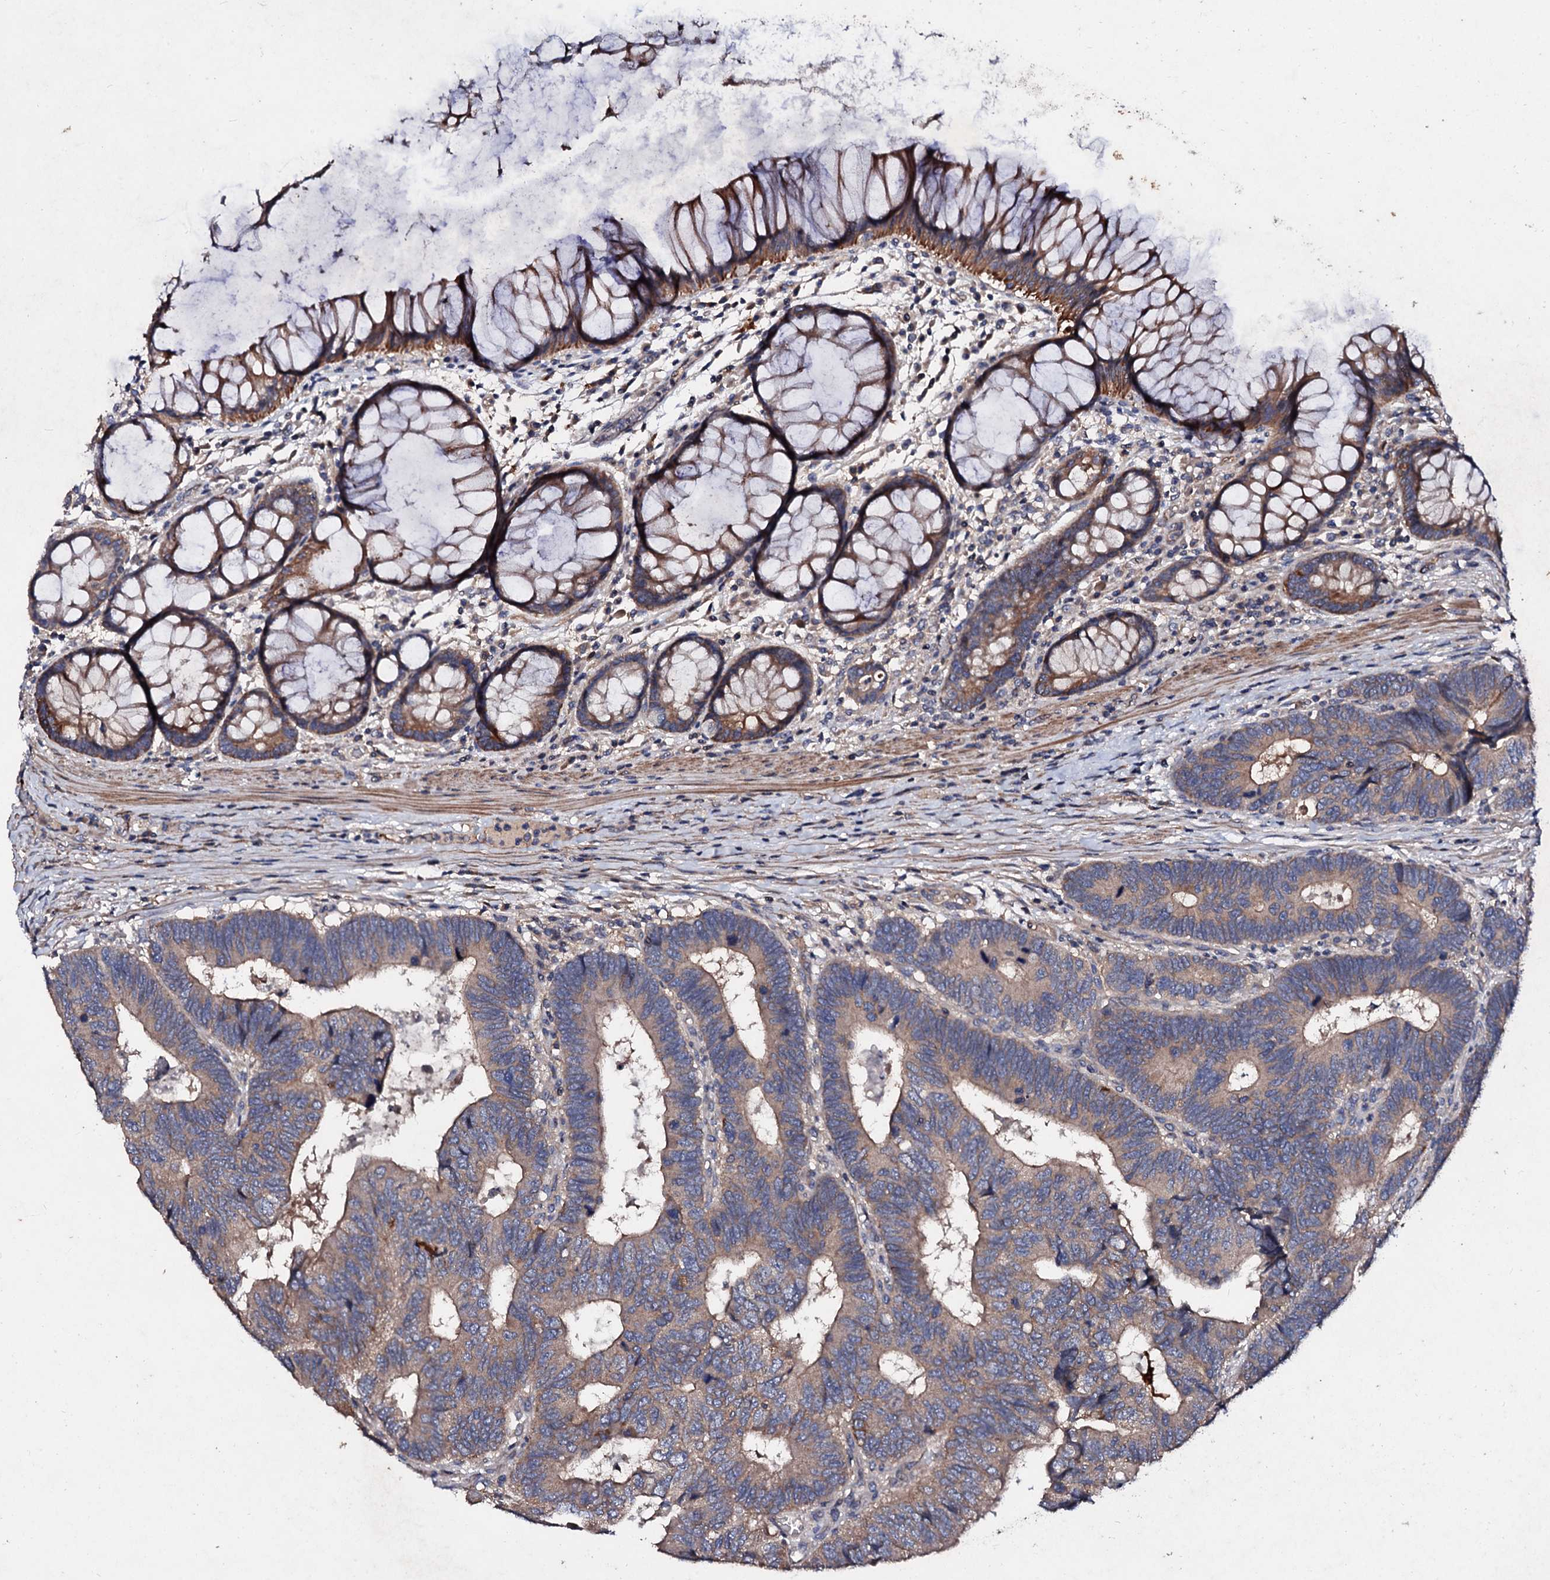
{"staining": {"intensity": "weak", "quantity": ">75%", "location": "cytoplasmic/membranous"}, "tissue": "colorectal cancer", "cell_type": "Tumor cells", "image_type": "cancer", "snomed": [{"axis": "morphology", "description": "Adenocarcinoma, NOS"}, {"axis": "topography", "description": "Colon"}], "caption": "The histopathology image demonstrates immunohistochemical staining of colorectal cancer (adenocarcinoma). There is weak cytoplasmic/membranous staining is seen in approximately >75% of tumor cells.", "gene": "FIBIN", "patient": {"sex": "female", "age": 67}}